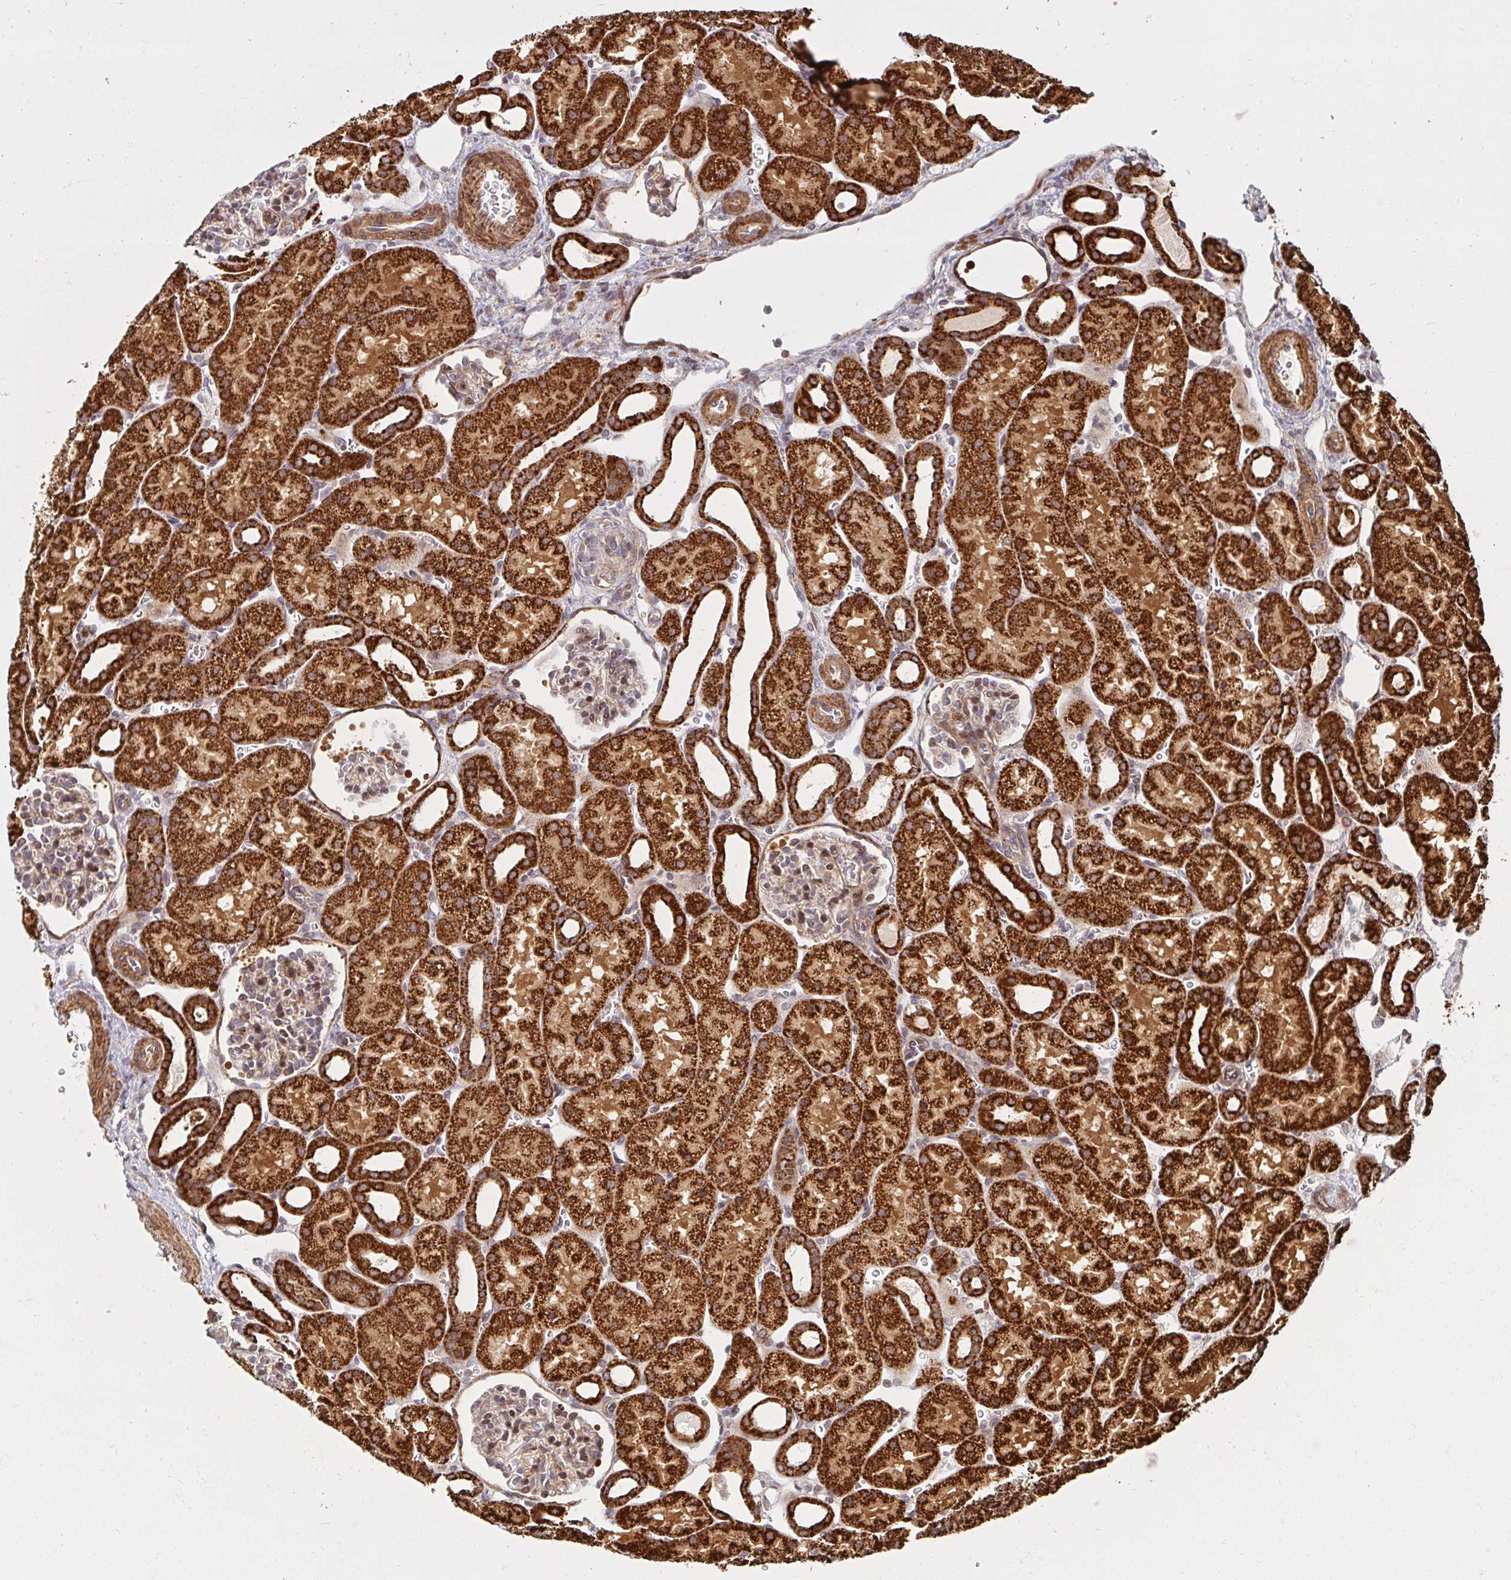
{"staining": {"intensity": "moderate", "quantity": "<25%", "location": "cytoplasmic/membranous"}, "tissue": "kidney", "cell_type": "Cells in glomeruli", "image_type": "normal", "snomed": [{"axis": "morphology", "description": "Normal tissue, NOS"}, {"axis": "topography", "description": "Kidney"}], "caption": "The immunohistochemical stain shows moderate cytoplasmic/membranous expression in cells in glomeruli of benign kidney. The staining was performed using DAB to visualize the protein expression in brown, while the nuclei were stained in blue with hematoxylin (Magnification: 20x).", "gene": "BTF3", "patient": {"sex": "male", "age": 2}}